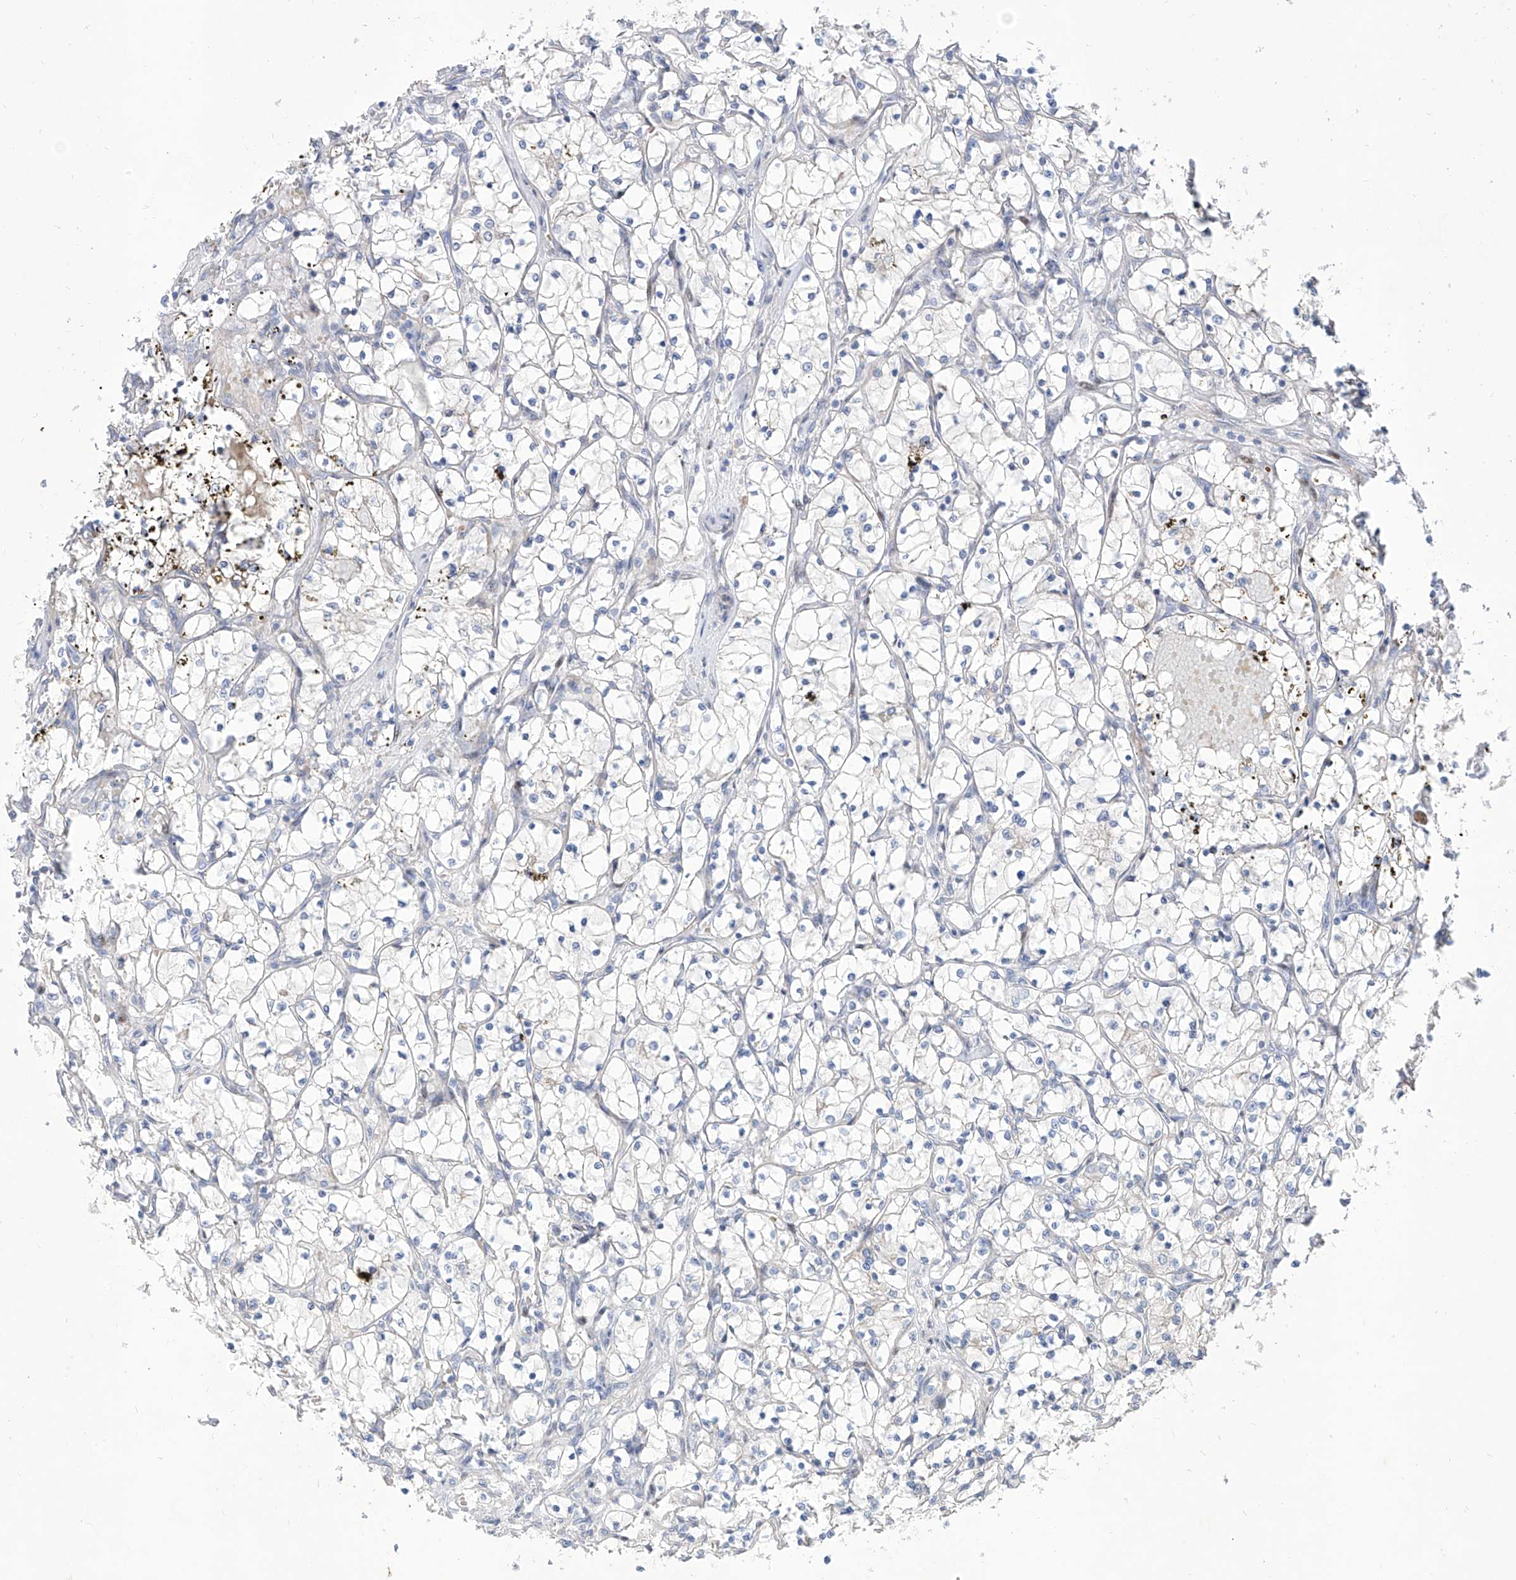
{"staining": {"intensity": "negative", "quantity": "none", "location": "none"}, "tissue": "renal cancer", "cell_type": "Tumor cells", "image_type": "cancer", "snomed": [{"axis": "morphology", "description": "Adenocarcinoma, NOS"}, {"axis": "topography", "description": "Kidney"}], "caption": "Image shows no significant protein expression in tumor cells of renal cancer (adenocarcinoma). (Stains: DAB immunohistochemistry (IHC) with hematoxylin counter stain, Microscopy: brightfield microscopy at high magnification).", "gene": "LRRC1", "patient": {"sex": "female", "age": 69}}